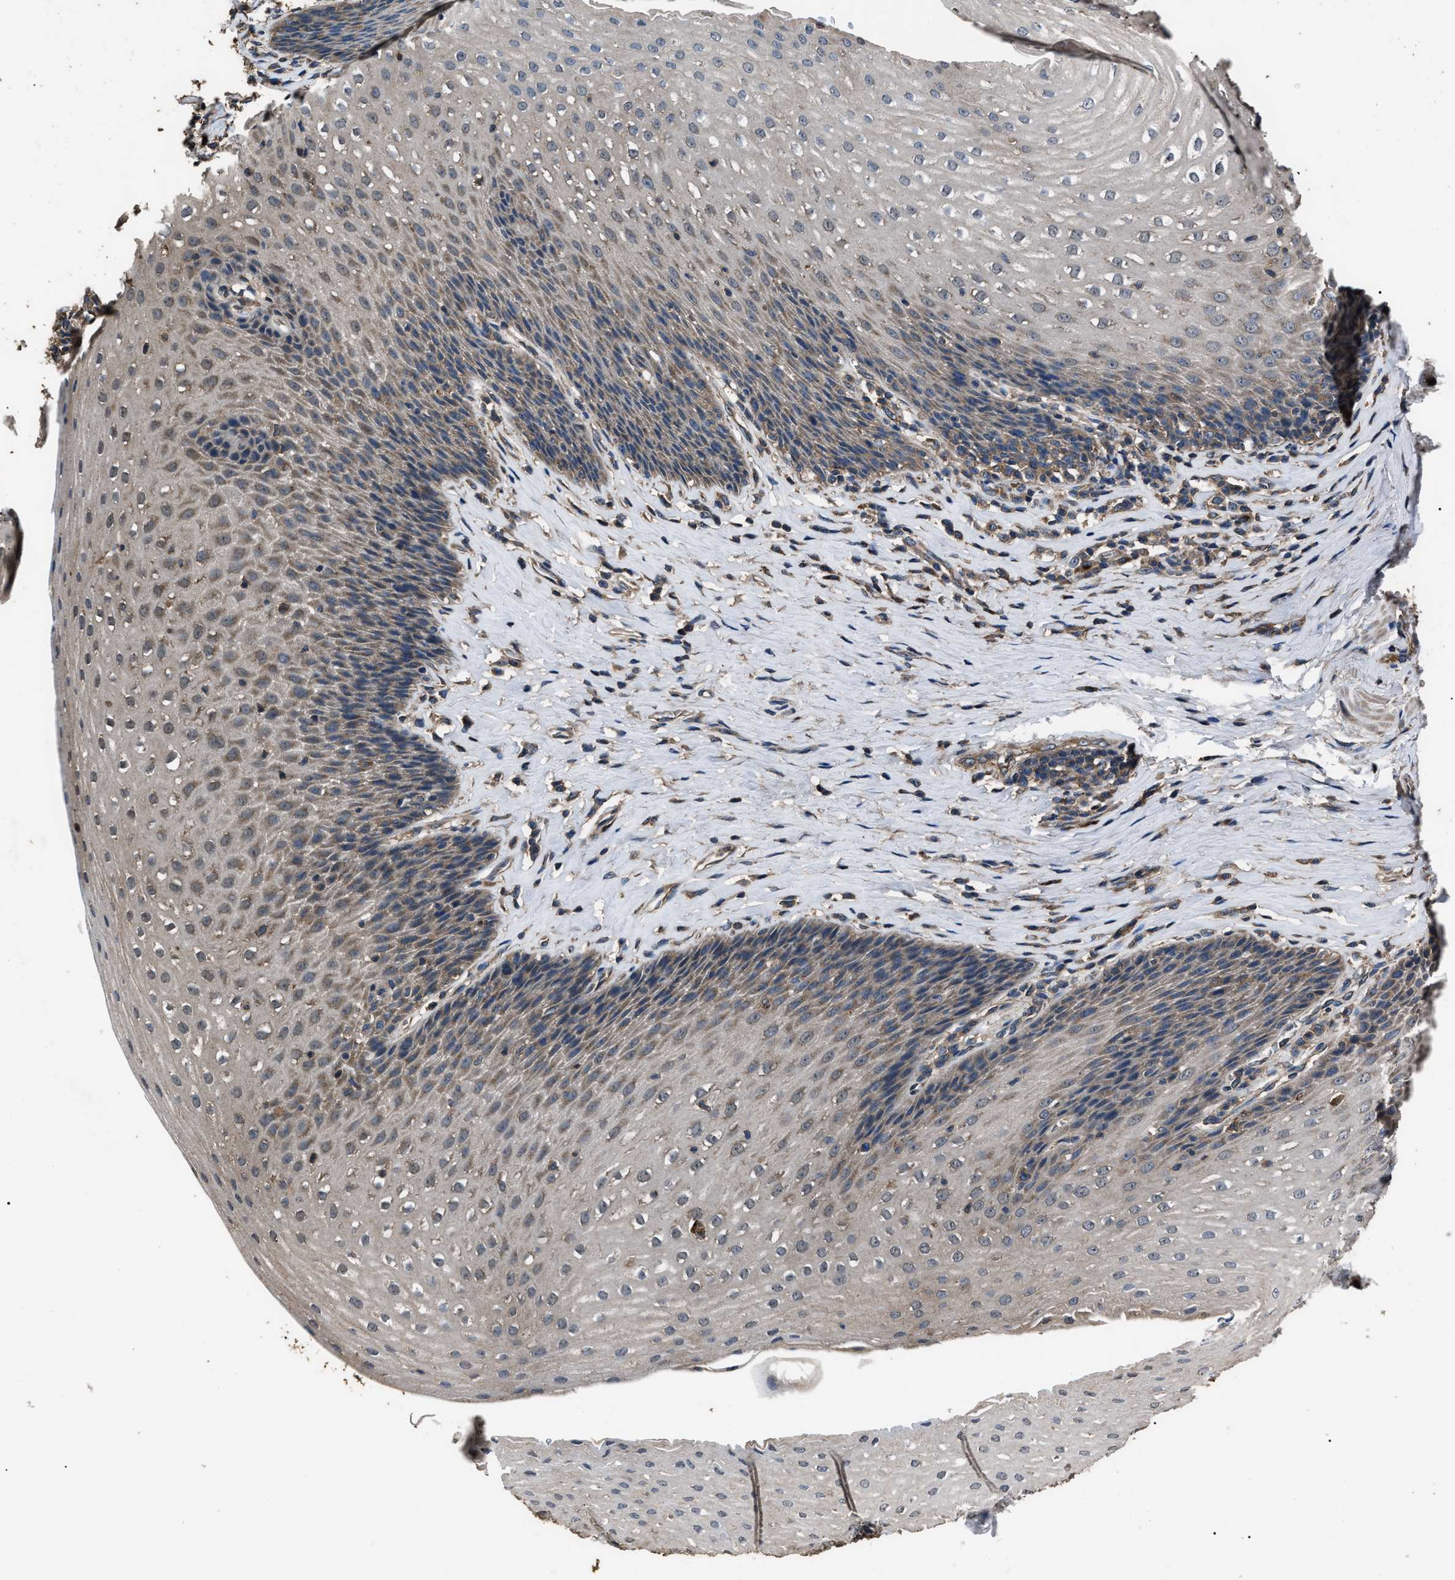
{"staining": {"intensity": "weak", "quantity": "25%-75%", "location": "cytoplasmic/membranous"}, "tissue": "esophagus", "cell_type": "Squamous epithelial cells", "image_type": "normal", "snomed": [{"axis": "morphology", "description": "Normal tissue, NOS"}, {"axis": "topography", "description": "Esophagus"}], "caption": "Immunohistochemistry image of unremarkable esophagus: esophagus stained using immunohistochemistry displays low levels of weak protein expression localized specifically in the cytoplasmic/membranous of squamous epithelial cells, appearing as a cytoplasmic/membranous brown color.", "gene": "RNF216", "patient": {"sex": "female", "age": 61}}